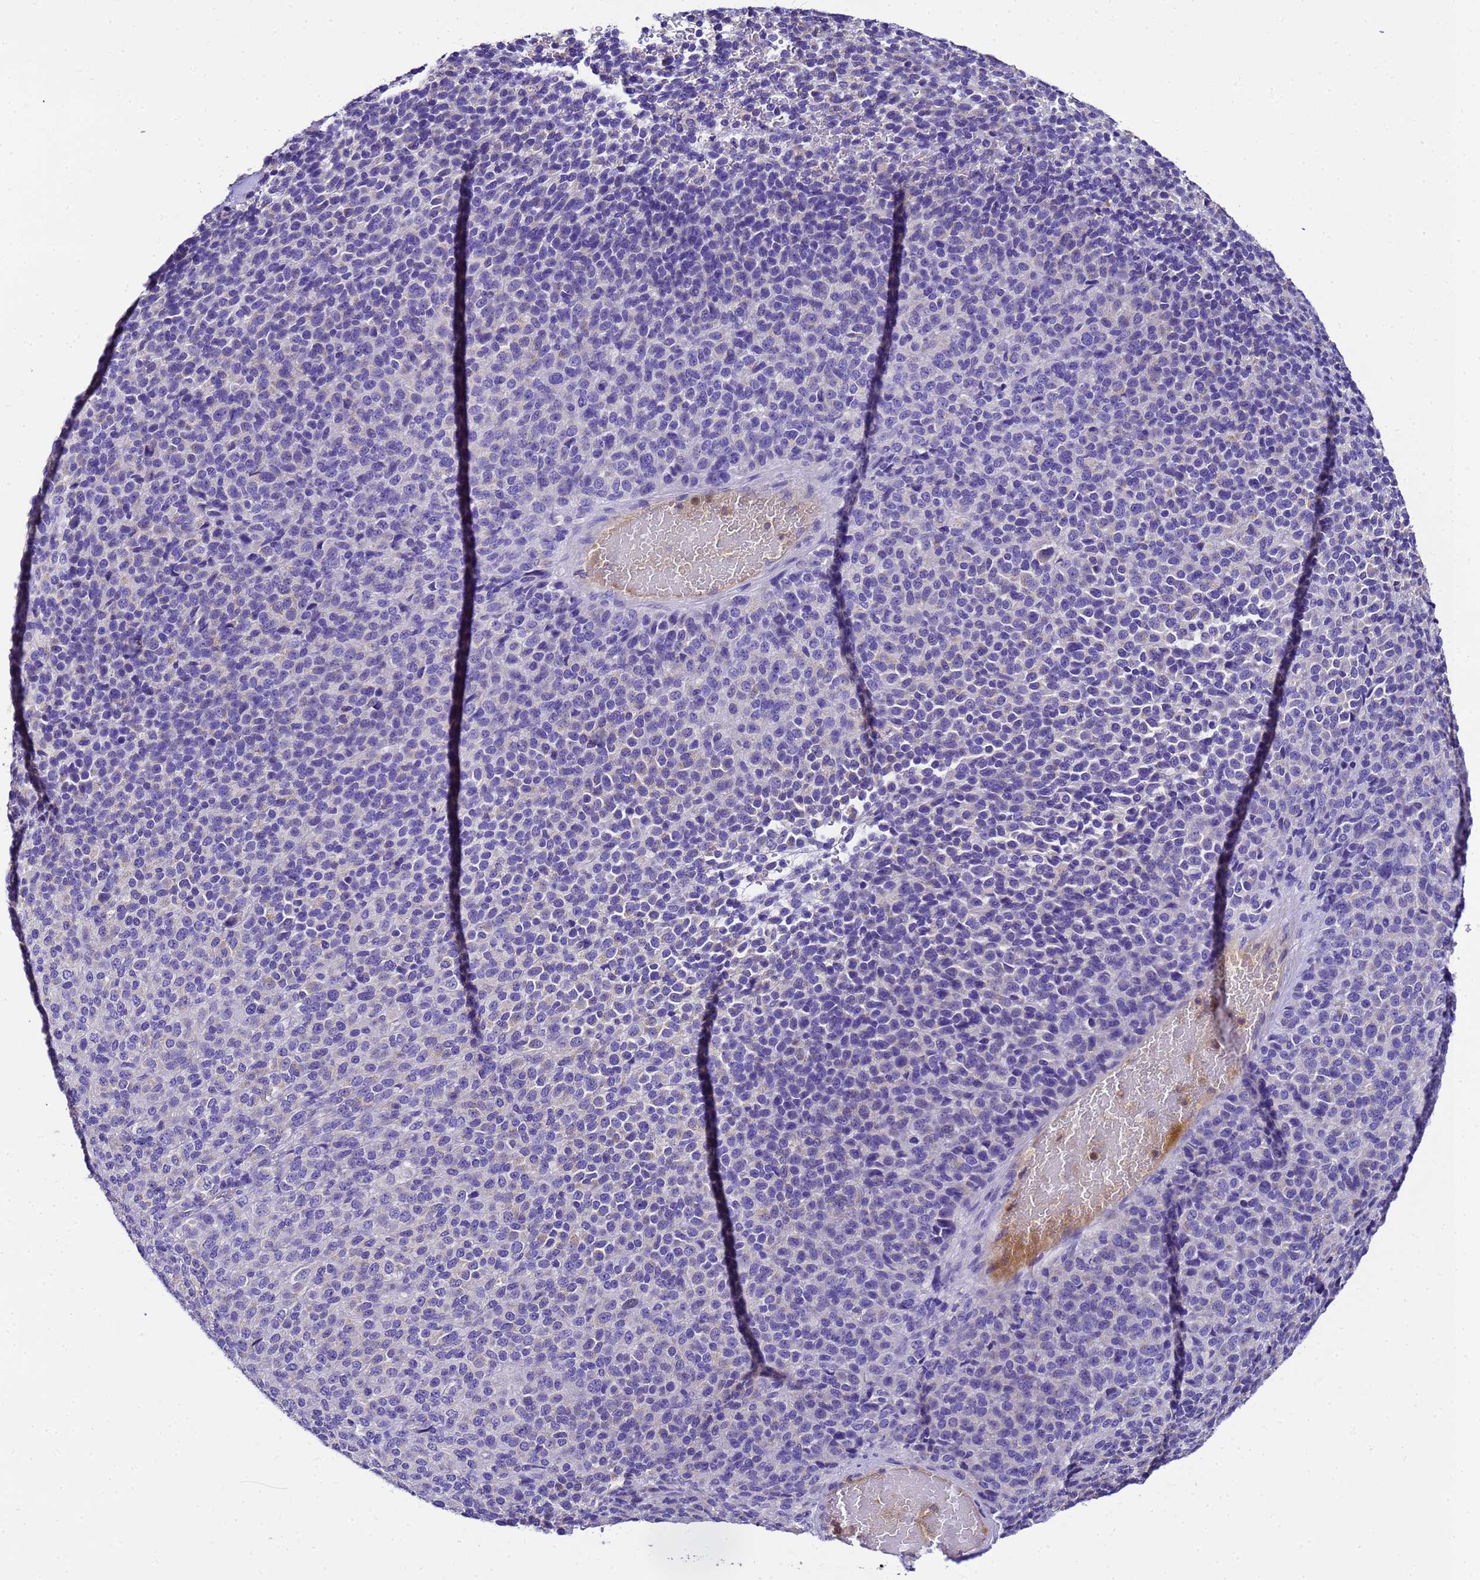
{"staining": {"intensity": "negative", "quantity": "none", "location": "none"}, "tissue": "melanoma", "cell_type": "Tumor cells", "image_type": "cancer", "snomed": [{"axis": "morphology", "description": "Malignant melanoma, Metastatic site"}, {"axis": "topography", "description": "Brain"}], "caption": "IHC histopathology image of neoplastic tissue: malignant melanoma (metastatic site) stained with DAB exhibits no significant protein positivity in tumor cells.", "gene": "UGT2A1", "patient": {"sex": "female", "age": 56}}